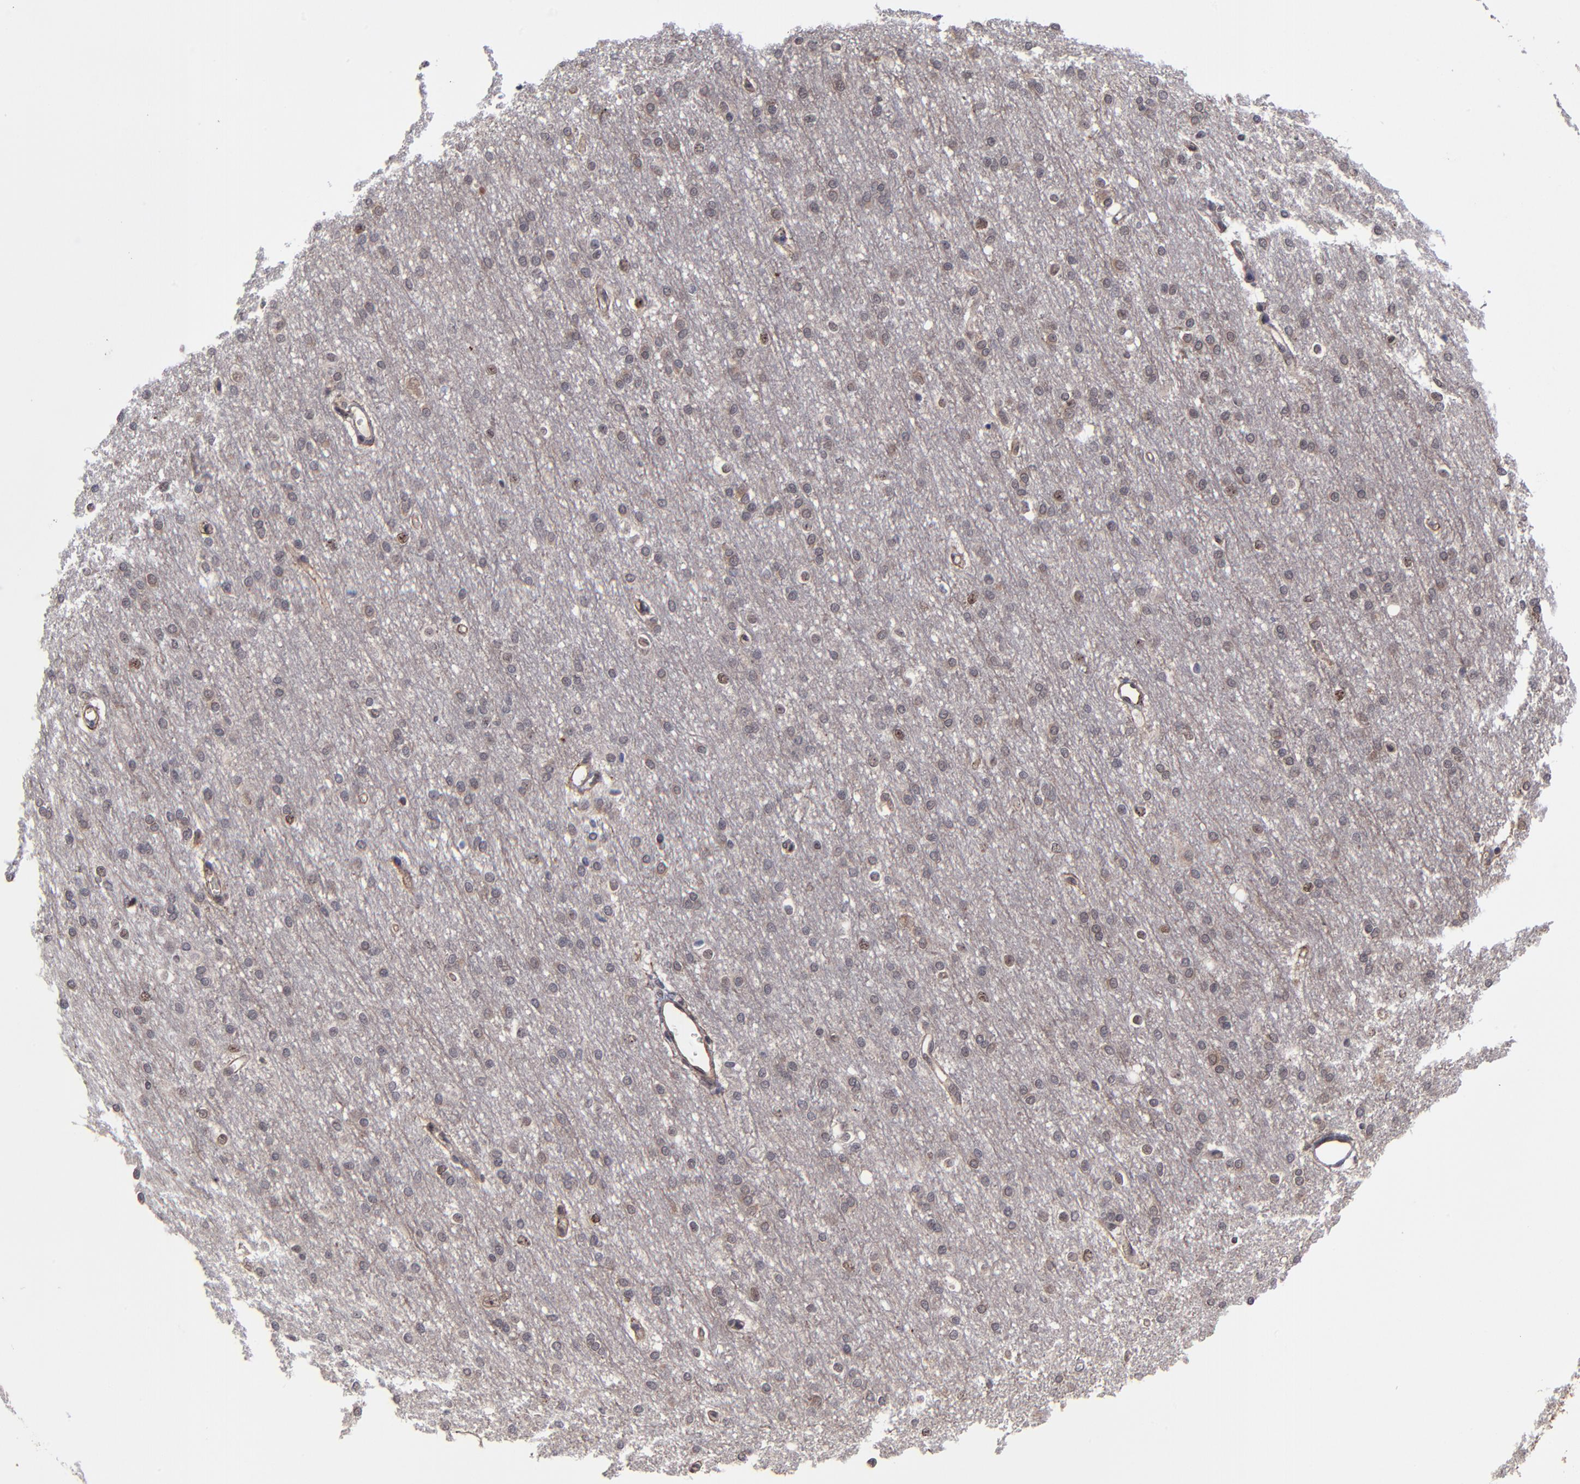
{"staining": {"intensity": "negative", "quantity": "none", "location": "none"}, "tissue": "cerebral cortex", "cell_type": "Endothelial cells", "image_type": "normal", "snomed": [{"axis": "morphology", "description": "Normal tissue, NOS"}, {"axis": "morphology", "description": "Inflammation, NOS"}, {"axis": "topography", "description": "Cerebral cortex"}], "caption": "This is an IHC photomicrograph of benign human cerebral cortex. There is no expression in endothelial cells.", "gene": "ZNF419", "patient": {"sex": "male", "age": 6}}